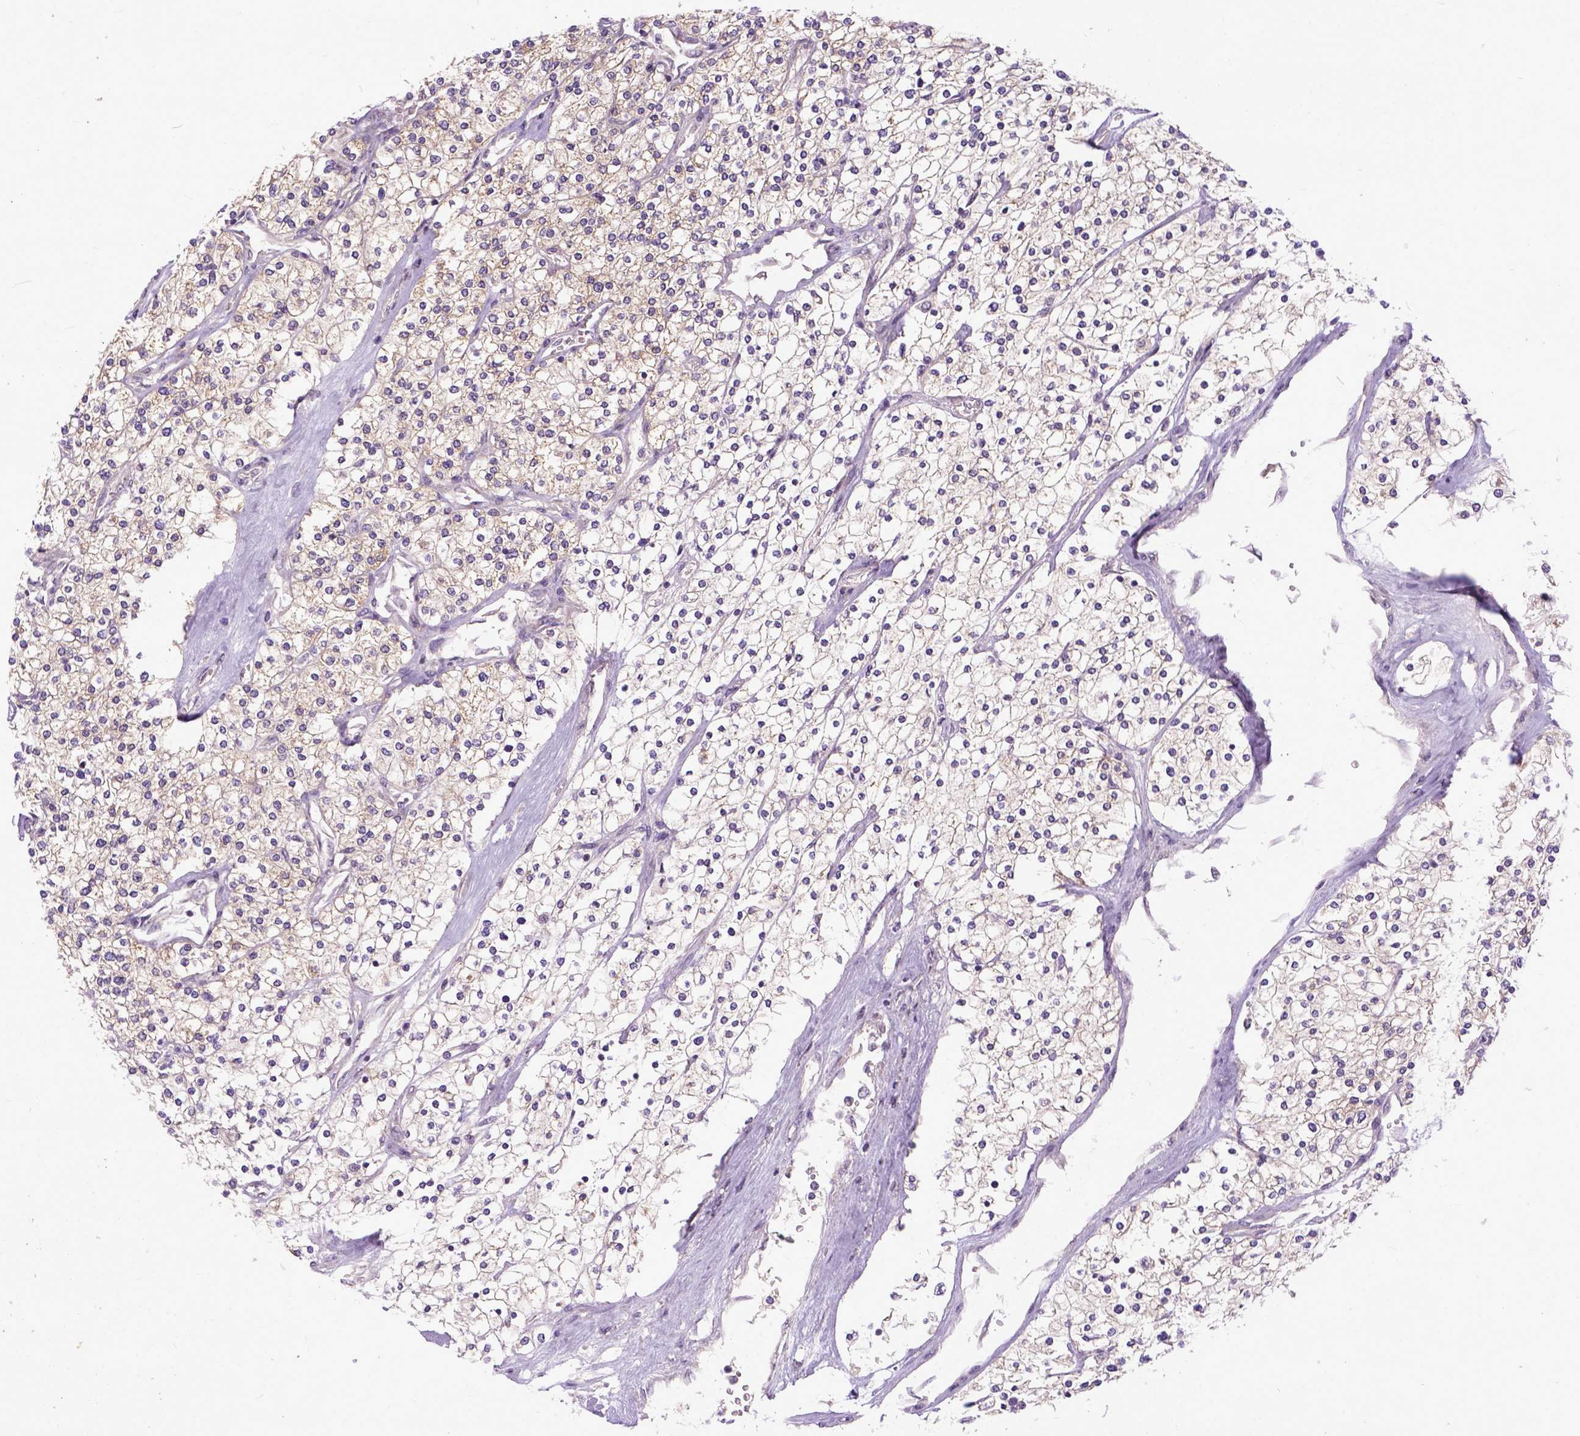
{"staining": {"intensity": "moderate", "quantity": "25%-75%", "location": "cytoplasmic/membranous"}, "tissue": "renal cancer", "cell_type": "Tumor cells", "image_type": "cancer", "snomed": [{"axis": "morphology", "description": "Adenocarcinoma, NOS"}, {"axis": "topography", "description": "Kidney"}], "caption": "About 25%-75% of tumor cells in human renal cancer (adenocarcinoma) display moderate cytoplasmic/membranous protein expression as visualized by brown immunohistochemical staining.", "gene": "CPNE1", "patient": {"sex": "male", "age": 80}}